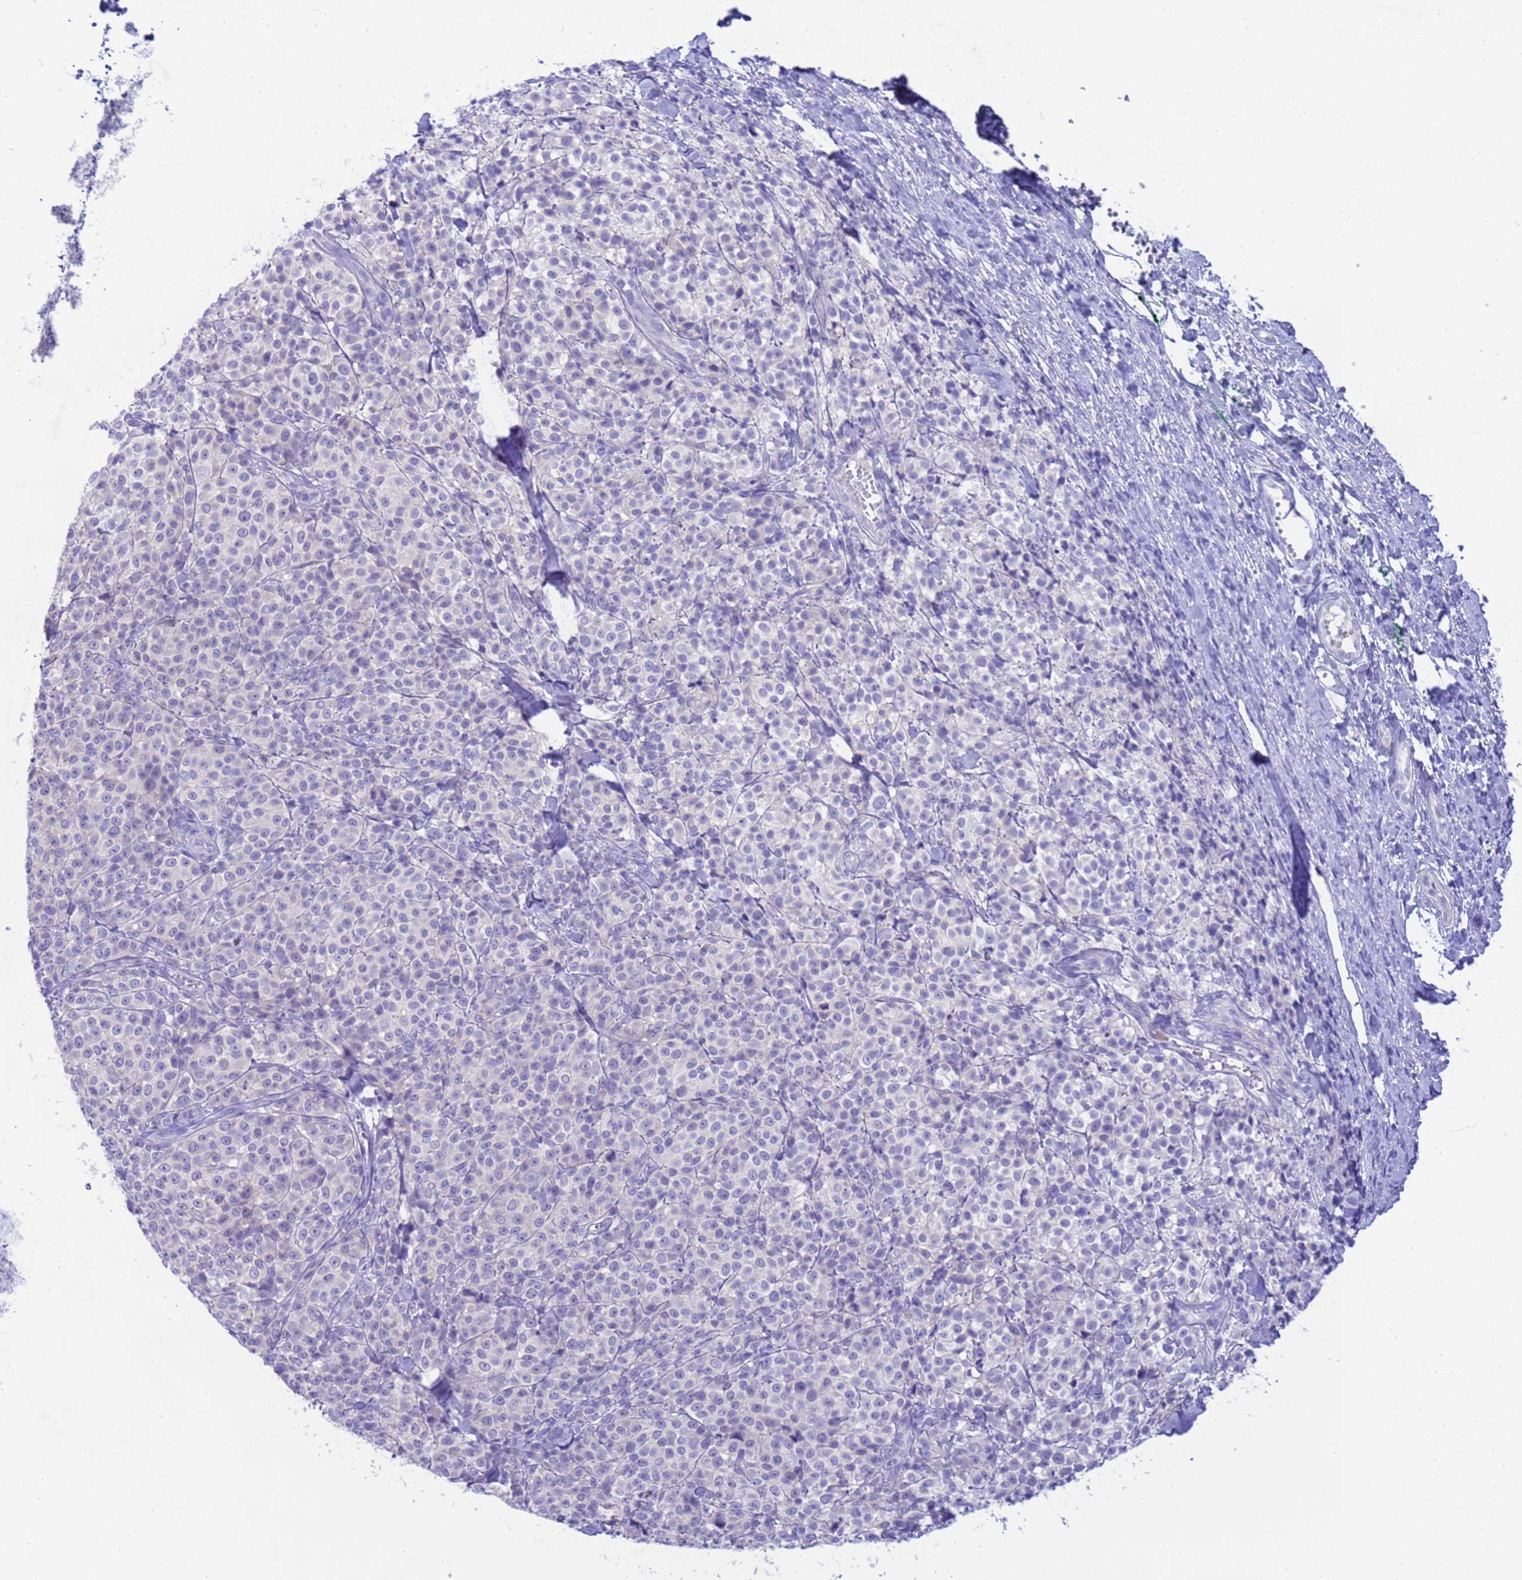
{"staining": {"intensity": "negative", "quantity": "none", "location": "none"}, "tissue": "melanoma", "cell_type": "Tumor cells", "image_type": "cancer", "snomed": [{"axis": "morphology", "description": "Normal tissue, NOS"}, {"axis": "morphology", "description": "Malignant melanoma, NOS"}, {"axis": "topography", "description": "Skin"}], "caption": "High power microscopy histopathology image of an immunohistochemistry (IHC) photomicrograph of melanoma, revealing no significant staining in tumor cells.", "gene": "USP38", "patient": {"sex": "female", "age": 34}}